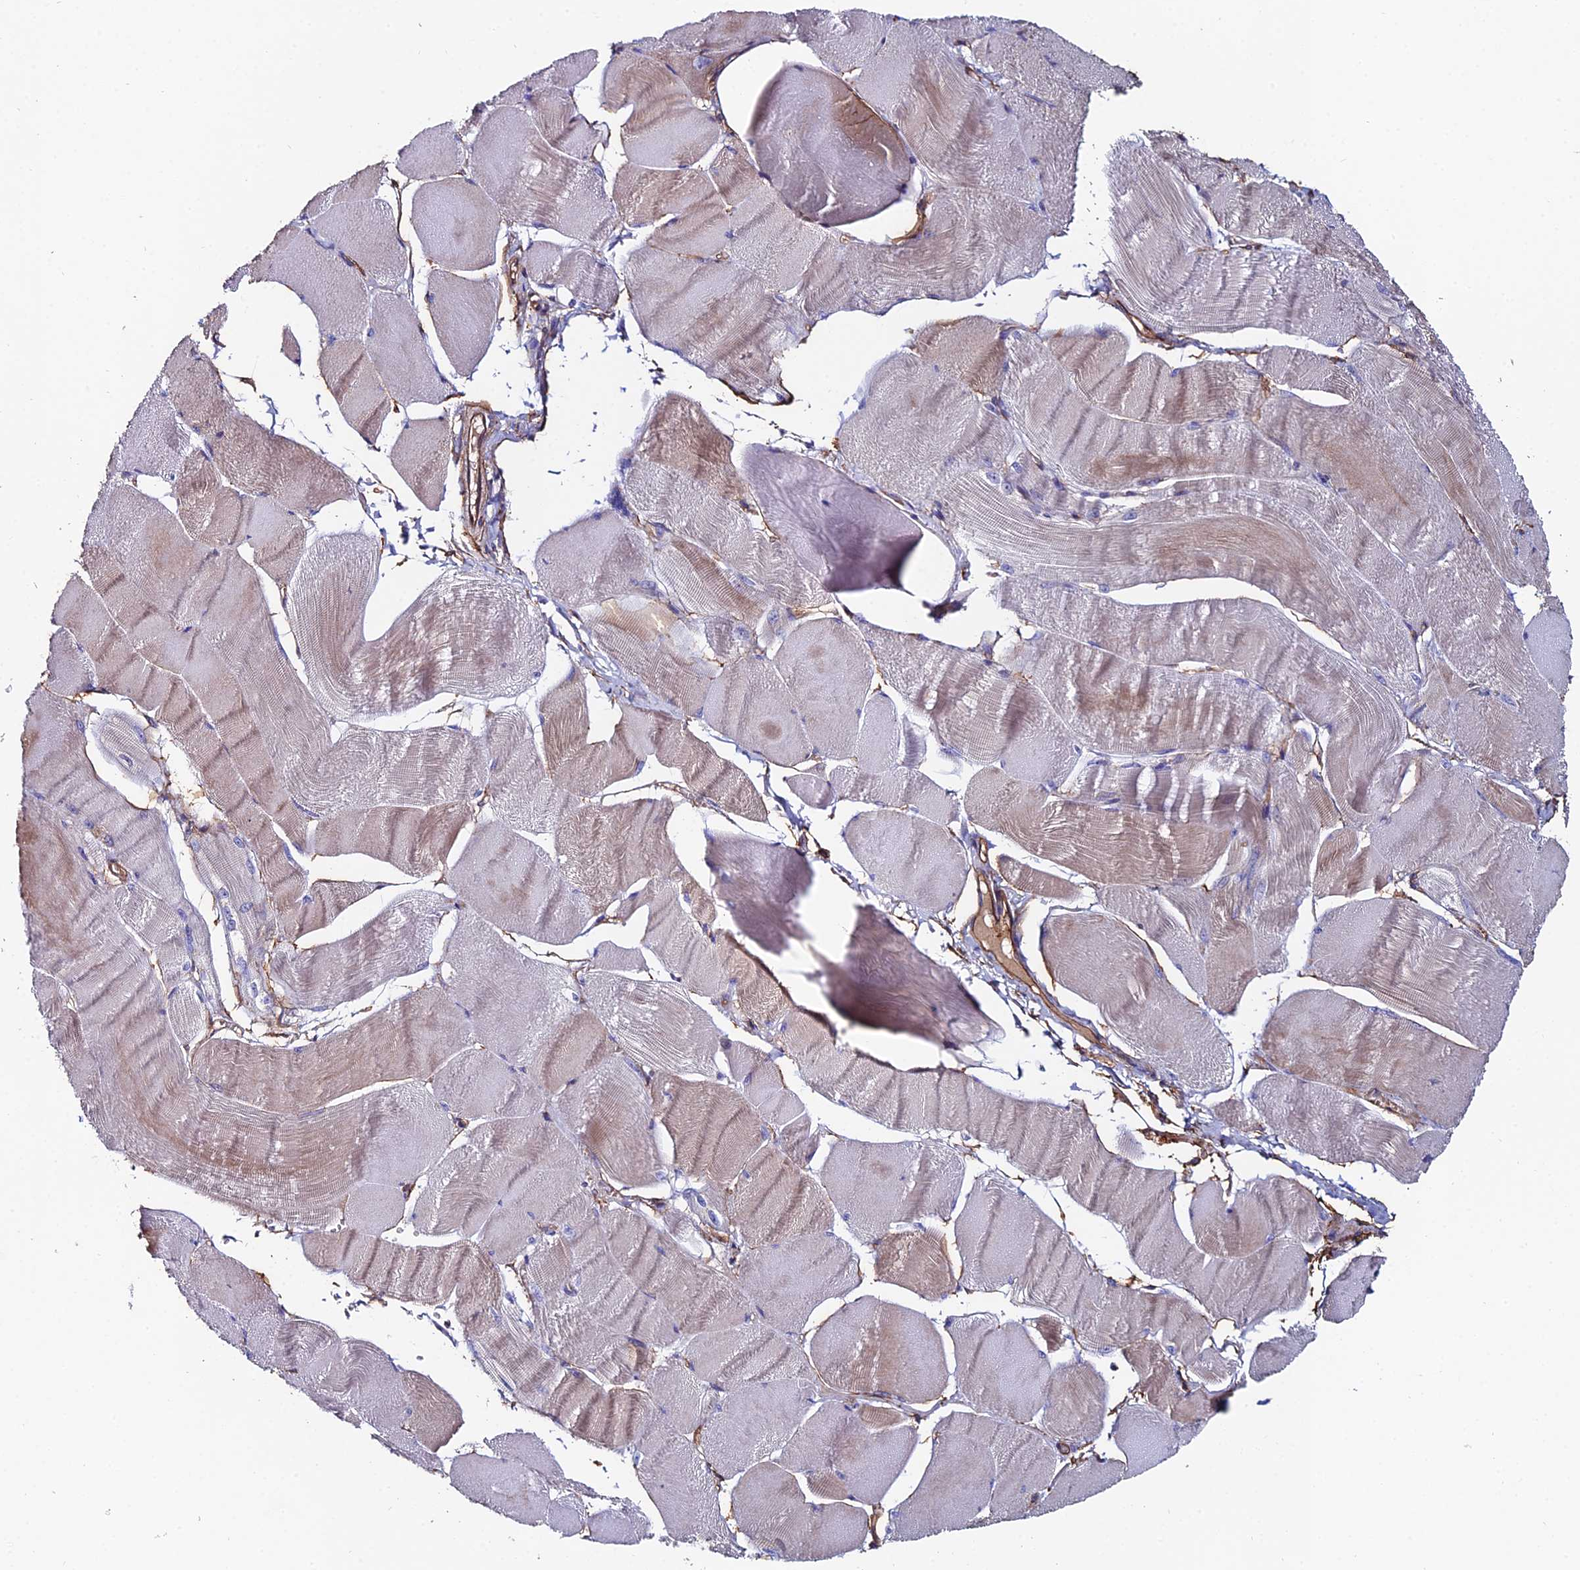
{"staining": {"intensity": "weak", "quantity": "25%-75%", "location": "cytoplasmic/membranous"}, "tissue": "skeletal muscle", "cell_type": "Myocytes", "image_type": "normal", "snomed": [{"axis": "morphology", "description": "Normal tissue, NOS"}, {"axis": "morphology", "description": "Basal cell carcinoma"}, {"axis": "topography", "description": "Skeletal muscle"}], "caption": "IHC (DAB (3,3'-diaminobenzidine)) staining of benign skeletal muscle reveals weak cytoplasmic/membranous protein staining in approximately 25%-75% of myocytes.", "gene": "C6", "patient": {"sex": "female", "age": 64}}